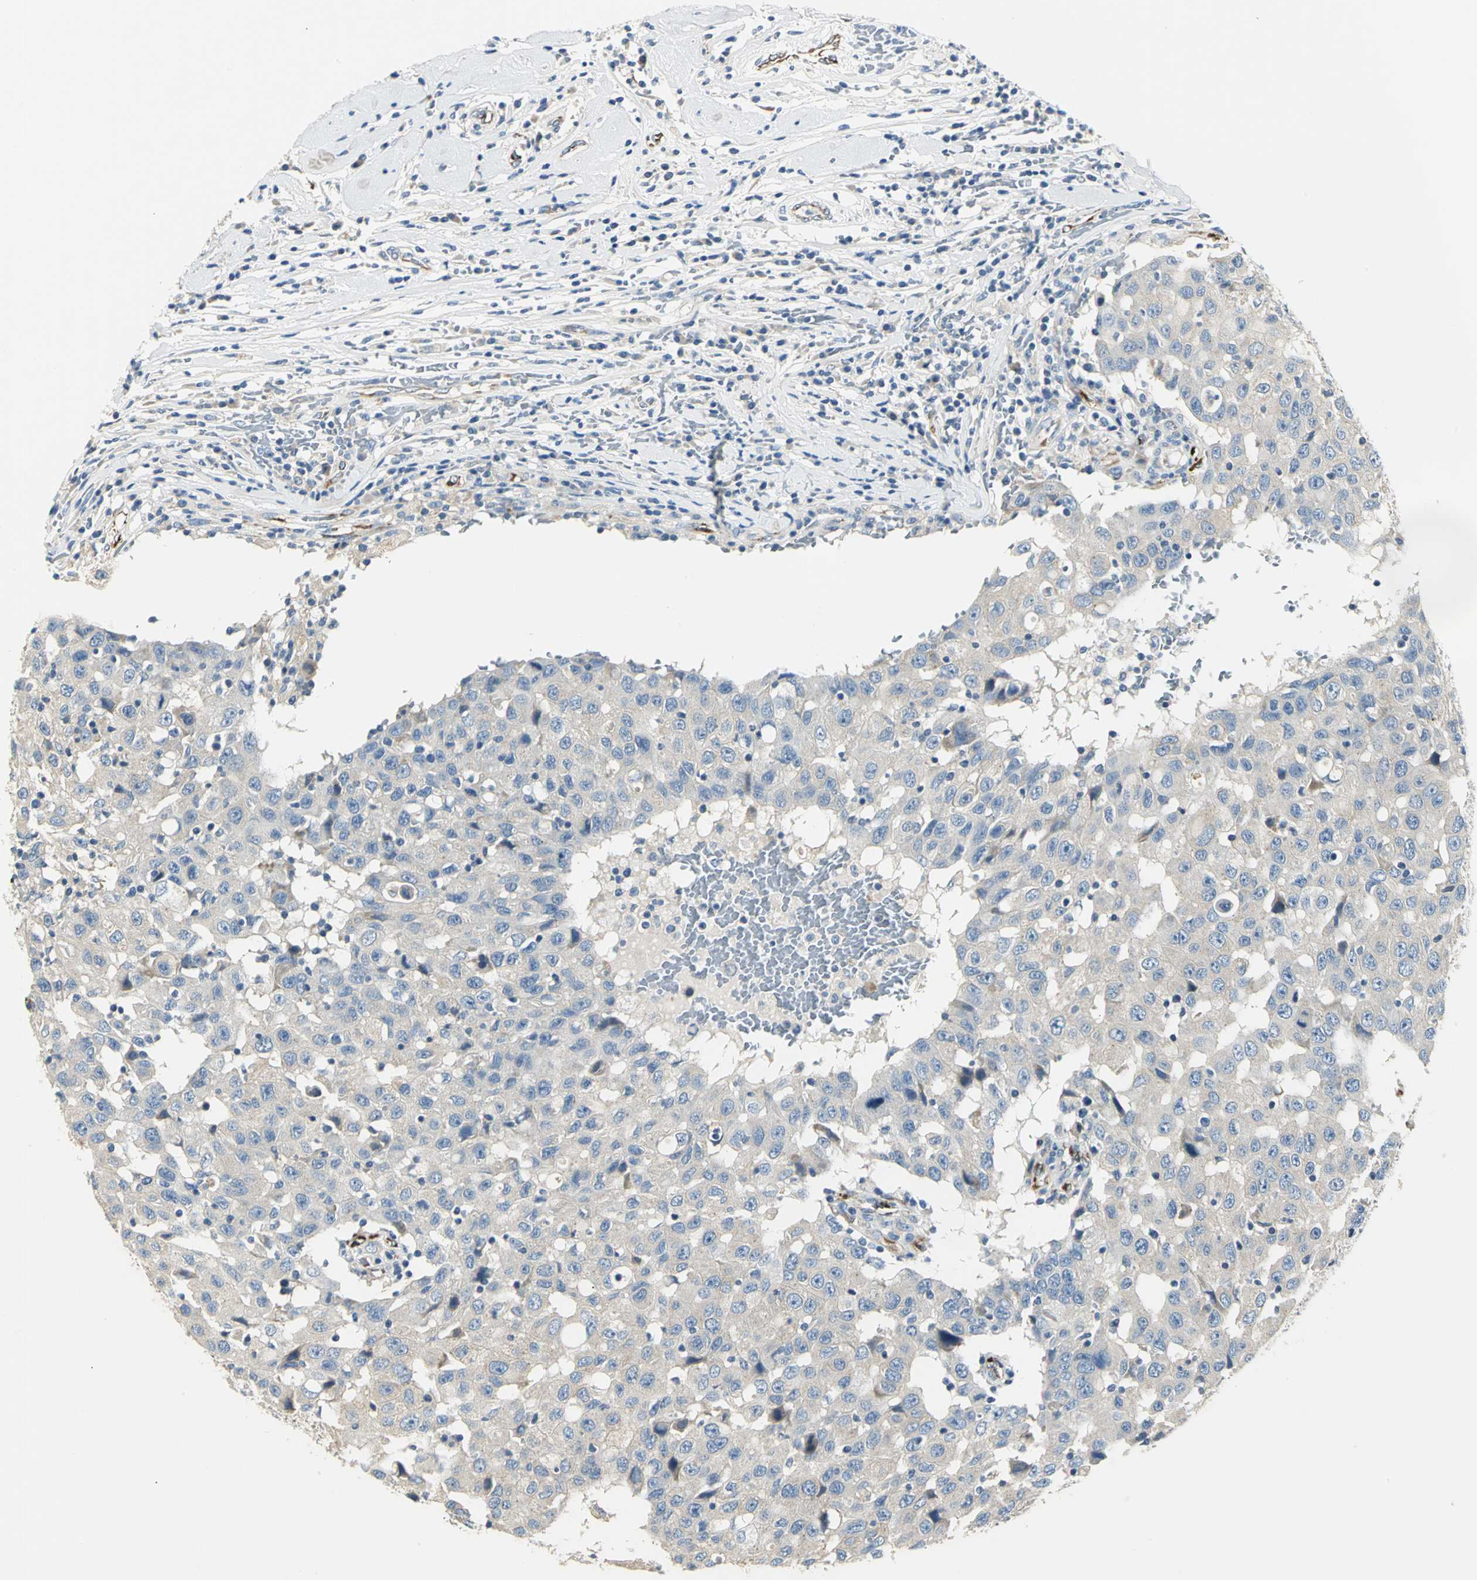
{"staining": {"intensity": "weak", "quantity": "25%-75%", "location": "cytoplasmic/membranous"}, "tissue": "breast cancer", "cell_type": "Tumor cells", "image_type": "cancer", "snomed": [{"axis": "morphology", "description": "Duct carcinoma"}, {"axis": "topography", "description": "Breast"}], "caption": "Protein expression analysis of breast infiltrating ductal carcinoma exhibits weak cytoplasmic/membranous expression in approximately 25%-75% of tumor cells. Using DAB (3,3'-diaminobenzidine) (brown) and hematoxylin (blue) stains, captured at high magnification using brightfield microscopy.", "gene": "B3GNT2", "patient": {"sex": "female", "age": 27}}